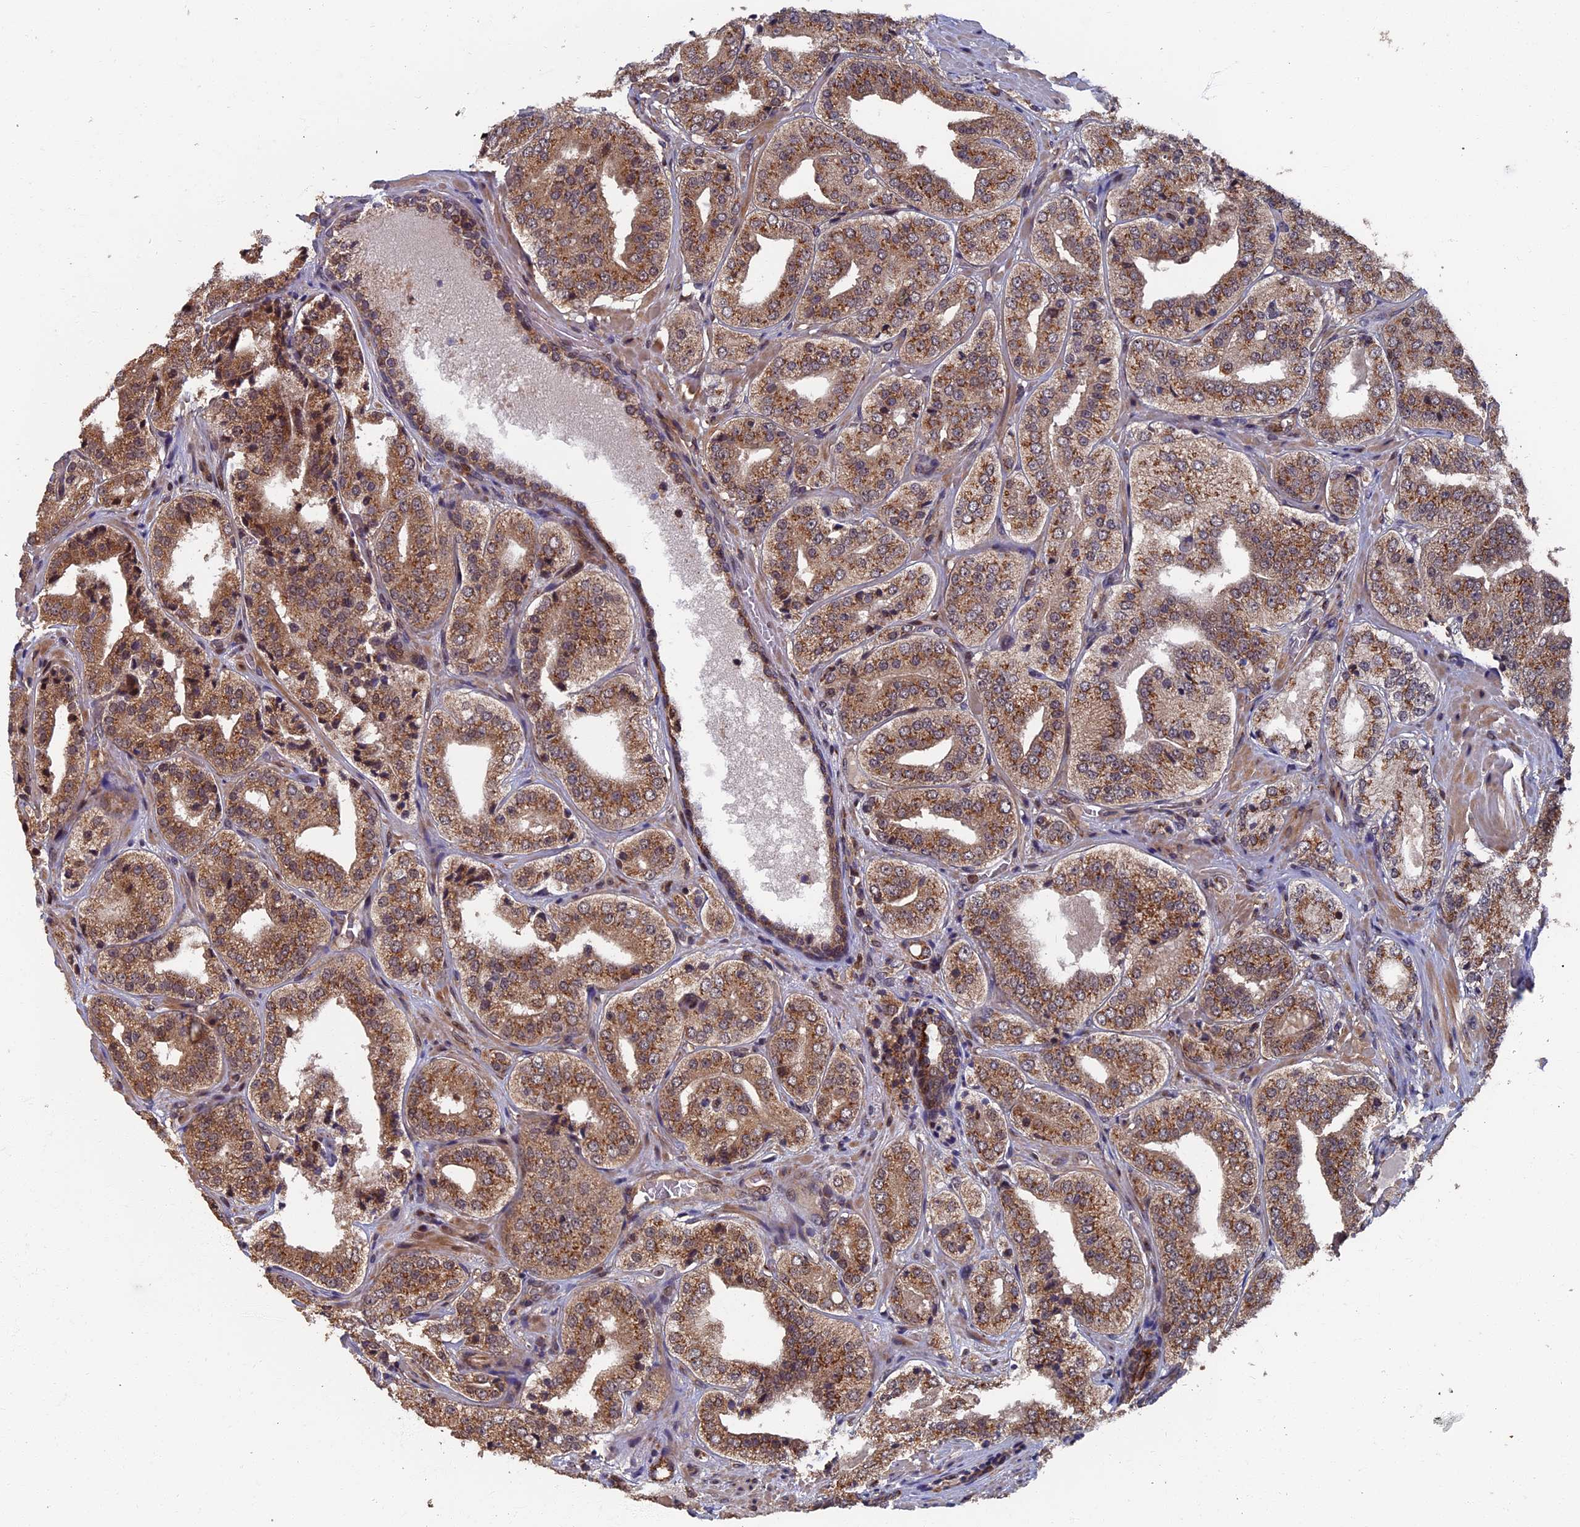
{"staining": {"intensity": "moderate", "quantity": ">75%", "location": "cytoplasmic/membranous"}, "tissue": "prostate cancer", "cell_type": "Tumor cells", "image_type": "cancer", "snomed": [{"axis": "morphology", "description": "Adenocarcinoma, High grade"}, {"axis": "topography", "description": "Prostate"}], "caption": "Immunohistochemistry (DAB) staining of prostate cancer (adenocarcinoma (high-grade)) displays moderate cytoplasmic/membranous protein positivity in approximately >75% of tumor cells.", "gene": "RASGRF1", "patient": {"sex": "male", "age": 71}}